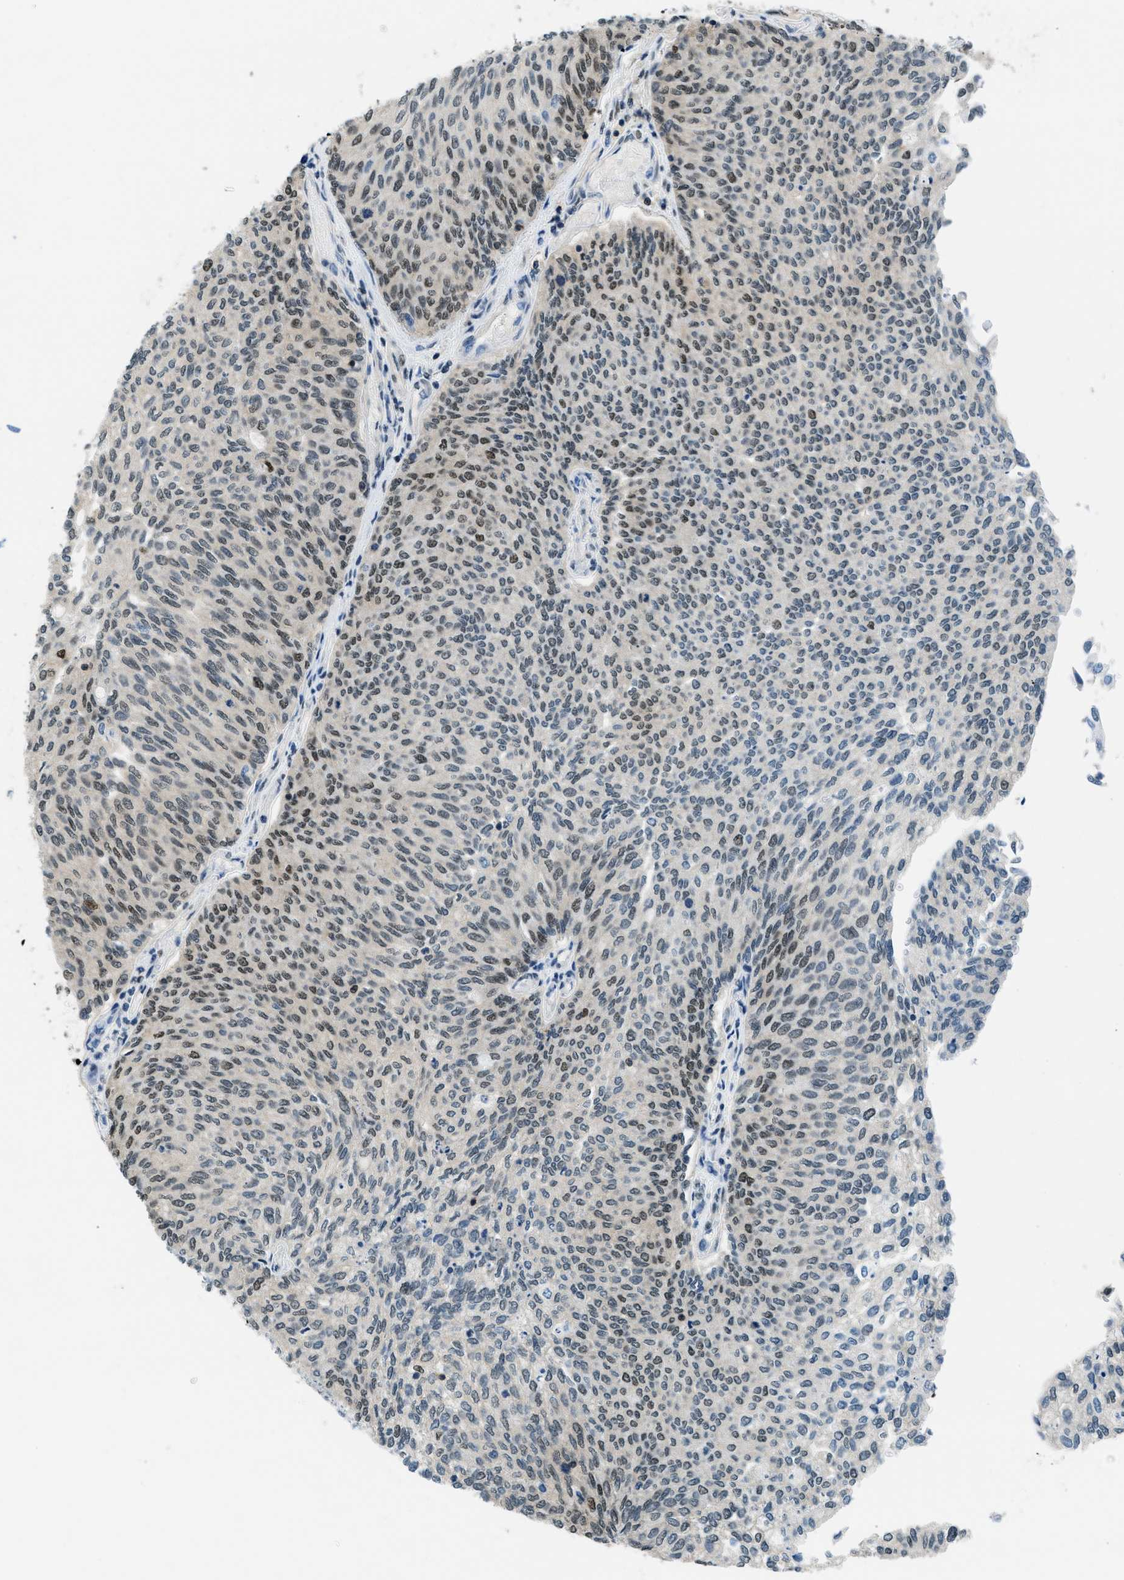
{"staining": {"intensity": "moderate", "quantity": "25%-75%", "location": "nuclear"}, "tissue": "urothelial cancer", "cell_type": "Tumor cells", "image_type": "cancer", "snomed": [{"axis": "morphology", "description": "Urothelial carcinoma, Low grade"}, {"axis": "topography", "description": "Urinary bladder"}], "caption": "Tumor cells show medium levels of moderate nuclear expression in approximately 25%-75% of cells in urothelial cancer.", "gene": "OGFR", "patient": {"sex": "female", "age": 79}}